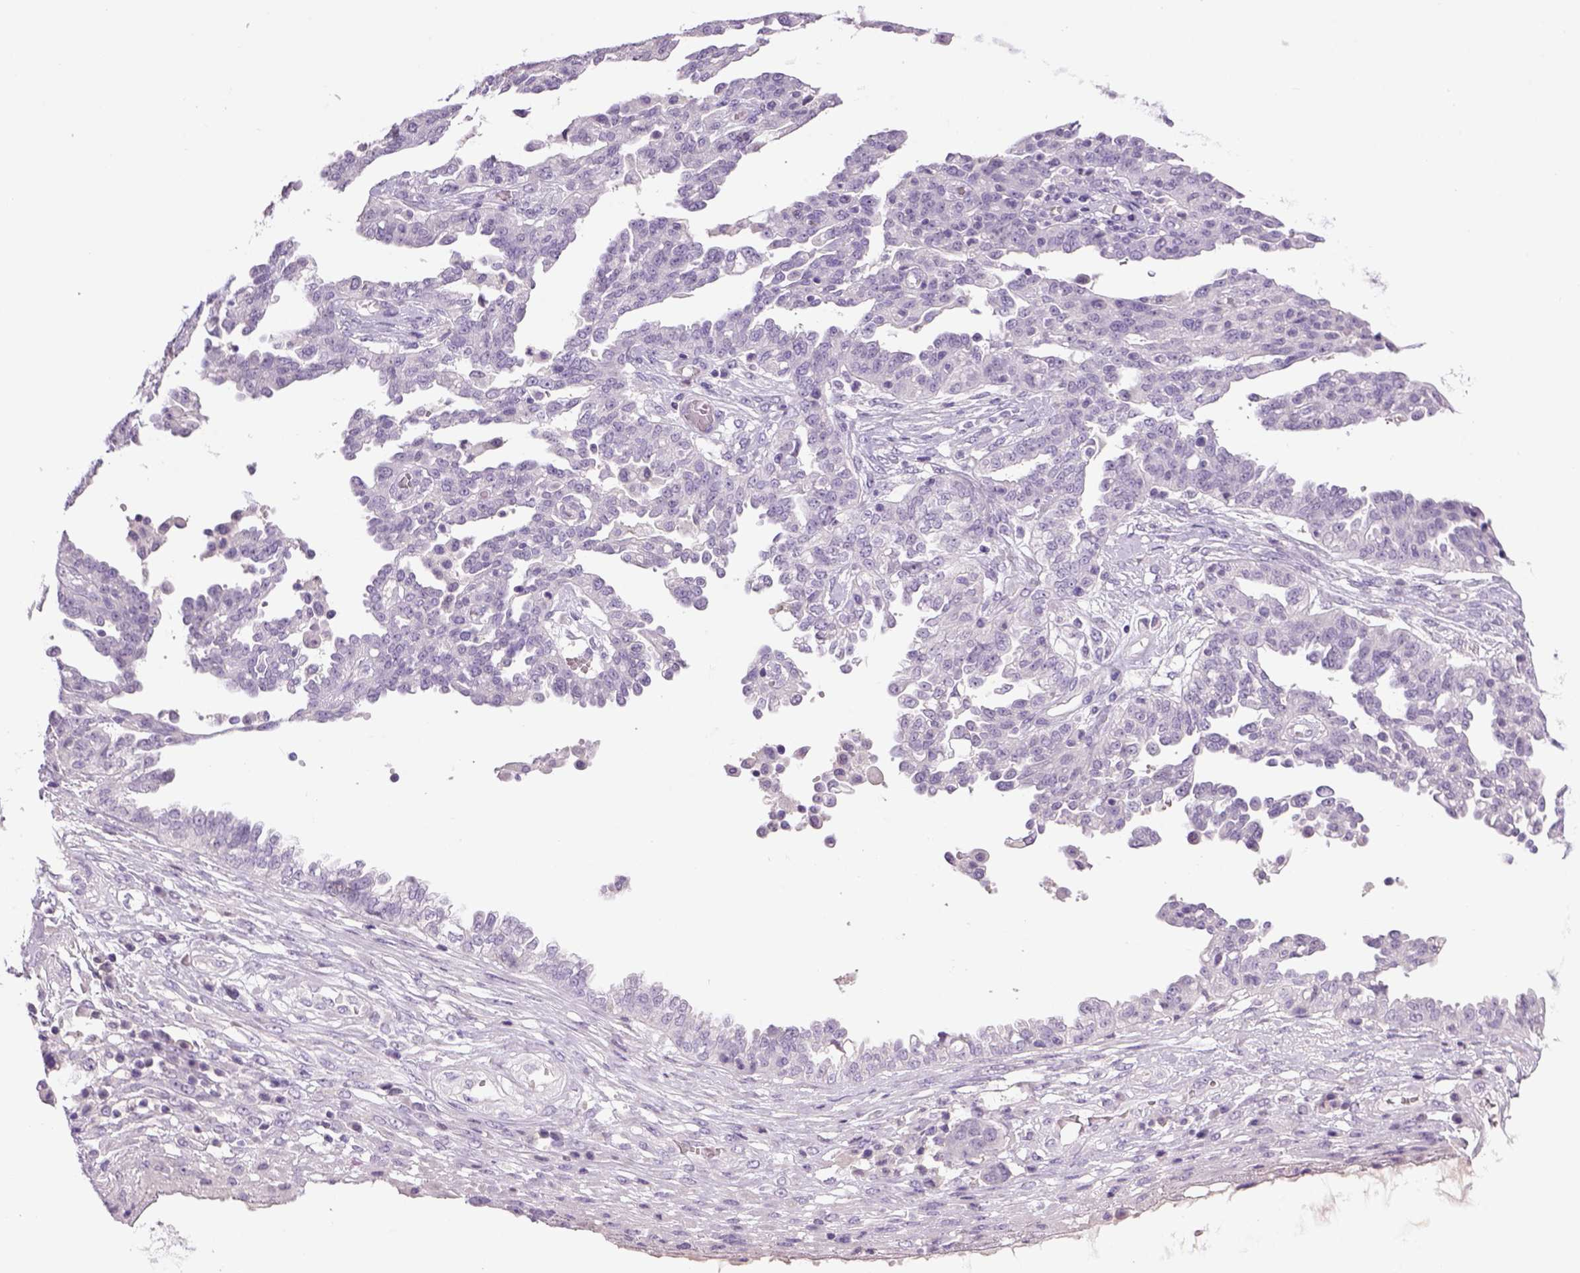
{"staining": {"intensity": "negative", "quantity": "none", "location": "none"}, "tissue": "ovarian cancer", "cell_type": "Tumor cells", "image_type": "cancer", "snomed": [{"axis": "morphology", "description": "Cystadenocarcinoma, serous, NOS"}, {"axis": "topography", "description": "Ovary"}], "caption": "Immunohistochemical staining of serous cystadenocarcinoma (ovarian) reveals no significant positivity in tumor cells.", "gene": "DBH", "patient": {"sex": "female", "age": 67}}